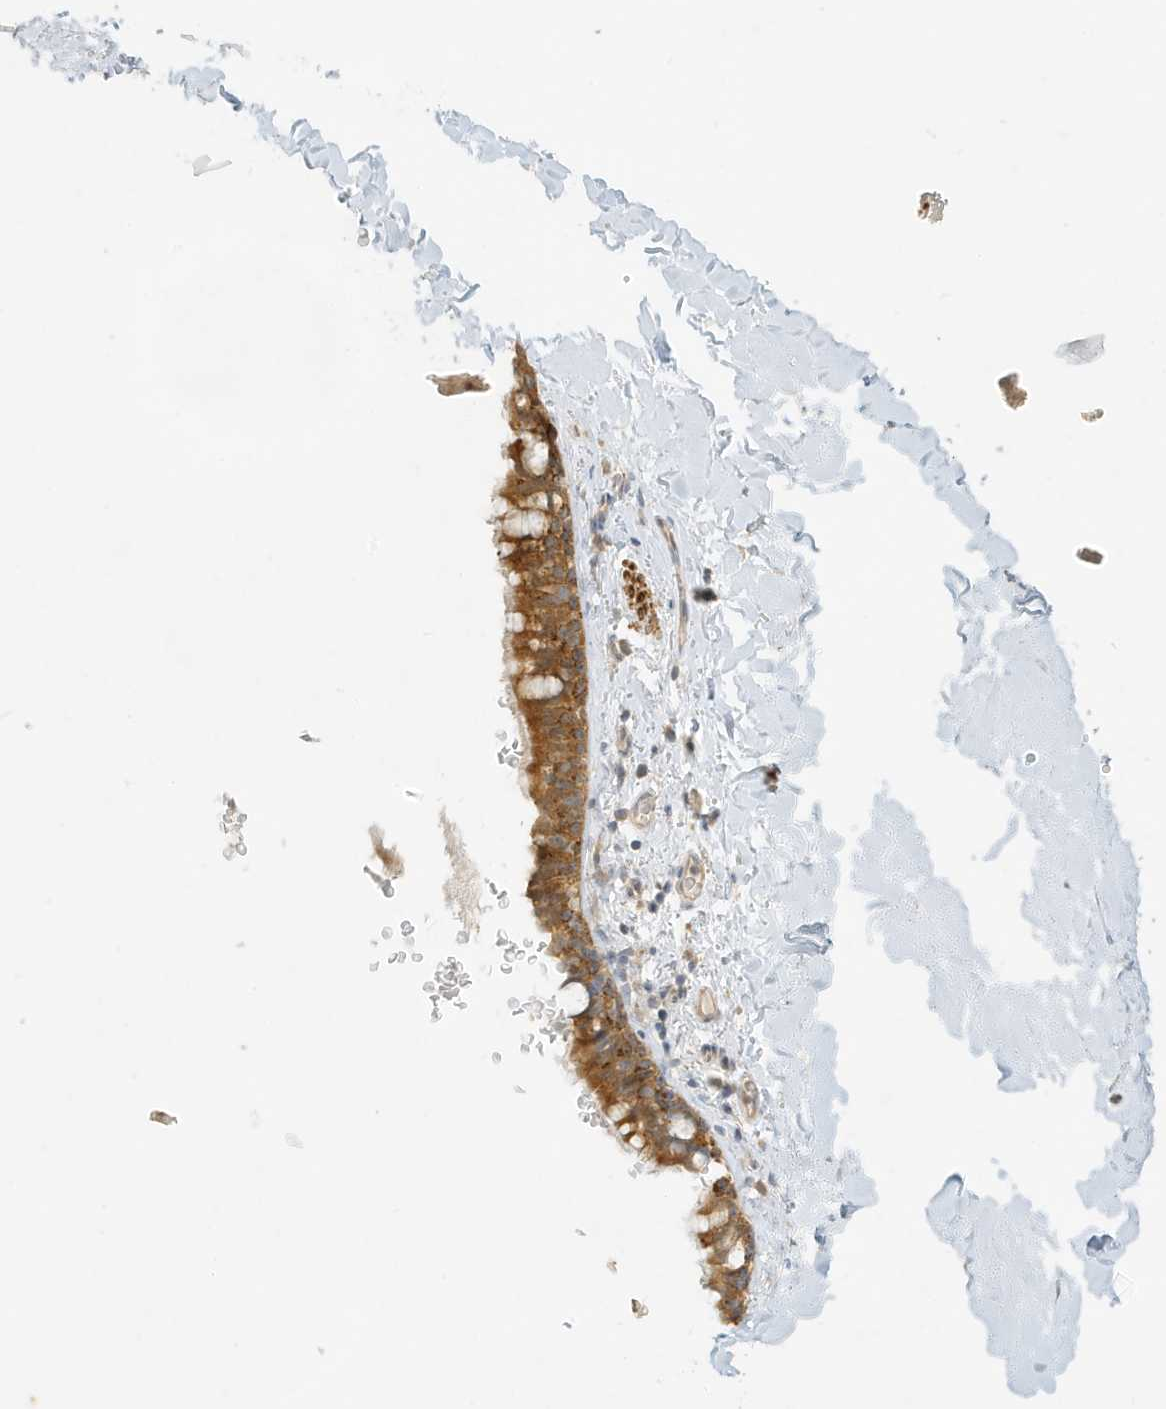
{"staining": {"intensity": "strong", "quantity": ">75%", "location": "cytoplasmic/membranous"}, "tissue": "bronchus", "cell_type": "Respiratory epithelial cells", "image_type": "normal", "snomed": [{"axis": "morphology", "description": "Normal tissue, NOS"}, {"axis": "topography", "description": "Cartilage tissue"}, {"axis": "topography", "description": "Bronchus"}], "caption": "IHC of normal bronchus demonstrates high levels of strong cytoplasmic/membranous expression in approximately >75% of respiratory epithelial cells. (Stains: DAB (3,3'-diaminobenzidine) in brown, nuclei in blue, Microscopy: brightfield microscopy at high magnification).", "gene": "MCOLN1", "patient": {"sex": "female", "age": 36}}